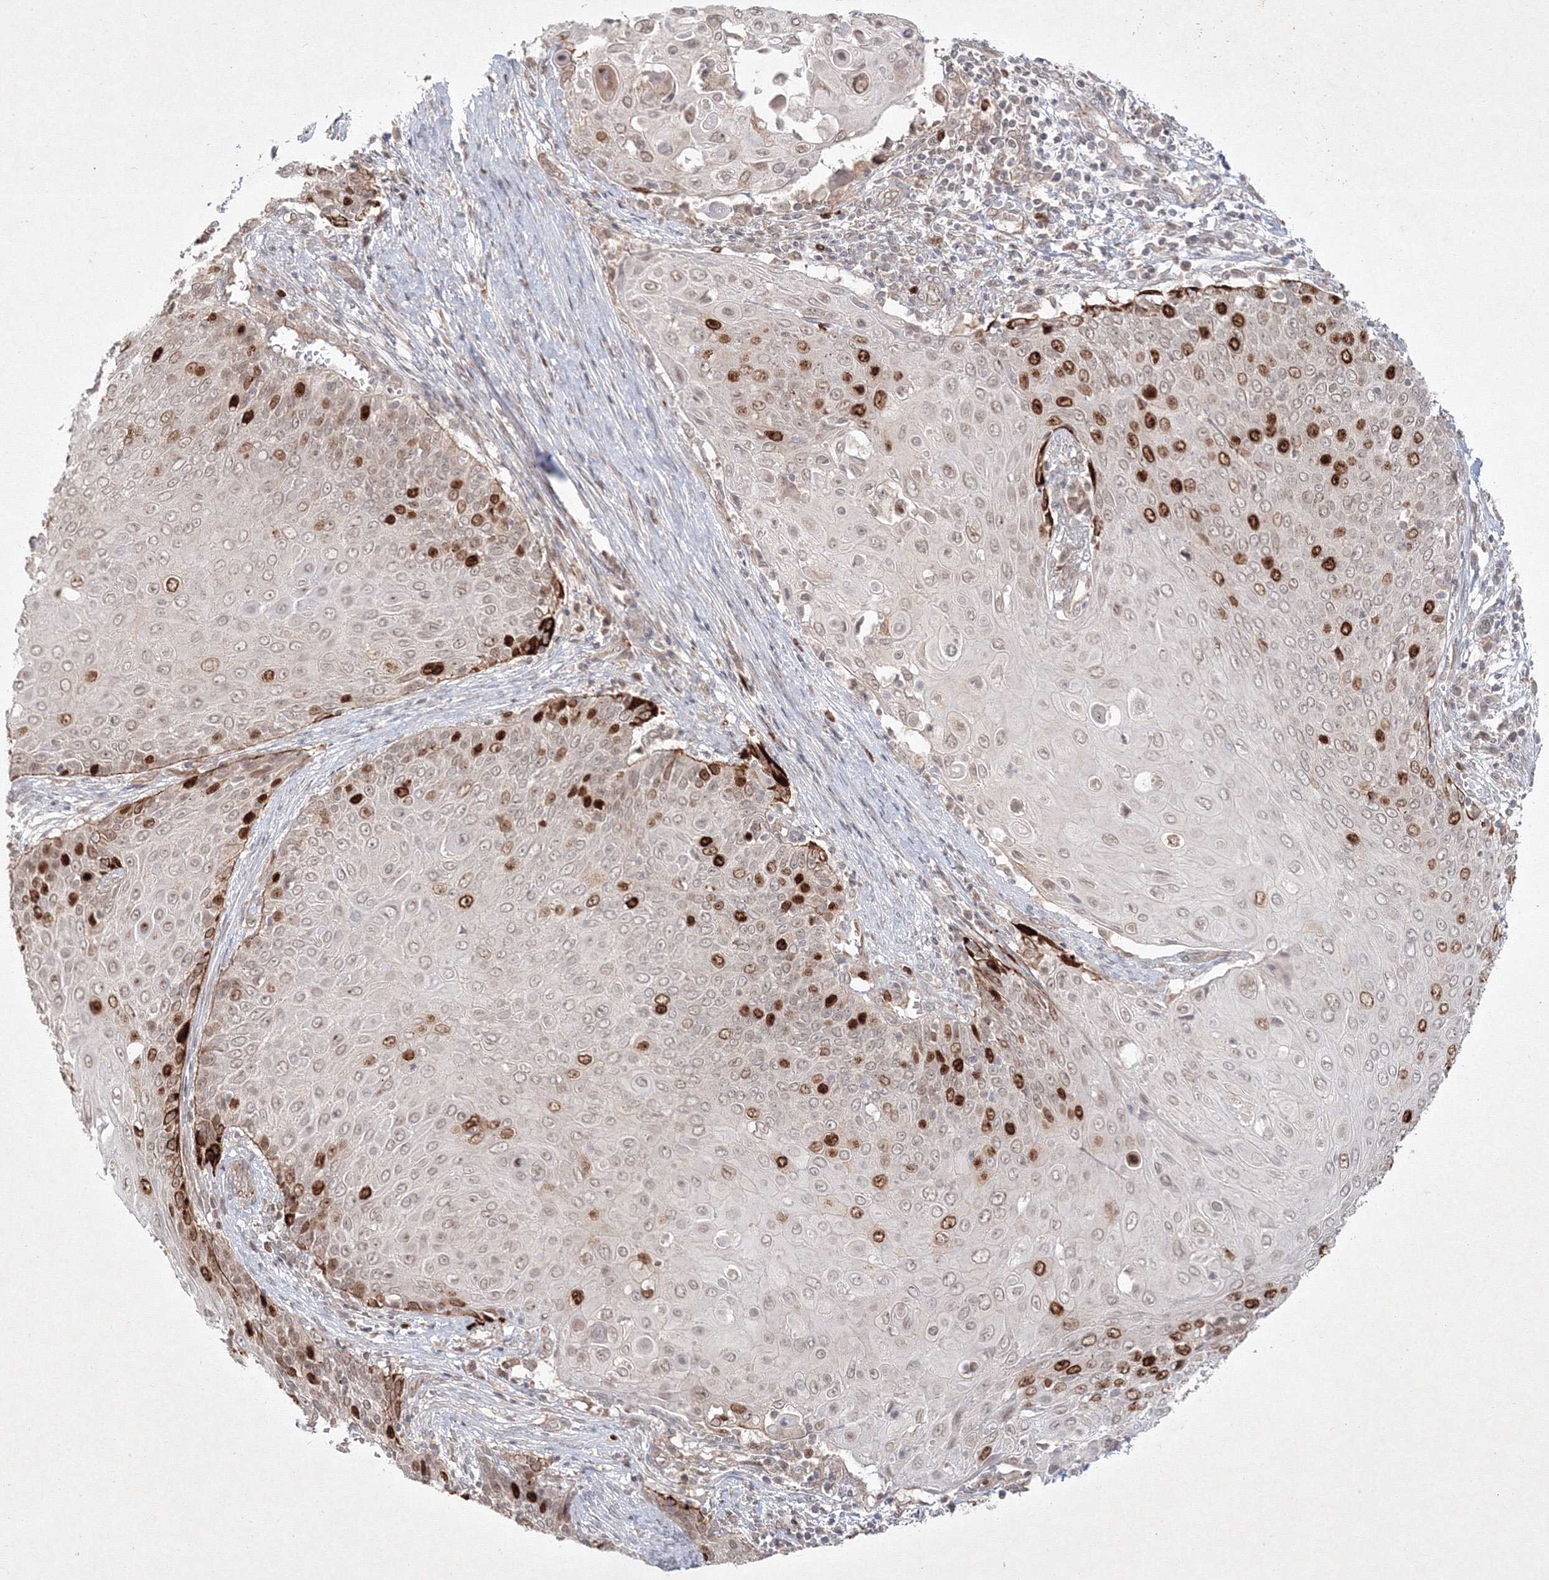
{"staining": {"intensity": "strong", "quantity": "<25%", "location": "nuclear"}, "tissue": "cervical cancer", "cell_type": "Tumor cells", "image_type": "cancer", "snomed": [{"axis": "morphology", "description": "Squamous cell carcinoma, NOS"}, {"axis": "topography", "description": "Cervix"}], "caption": "This micrograph exhibits immunohistochemistry (IHC) staining of human cervical squamous cell carcinoma, with medium strong nuclear positivity in approximately <25% of tumor cells.", "gene": "KIF20A", "patient": {"sex": "female", "age": 39}}